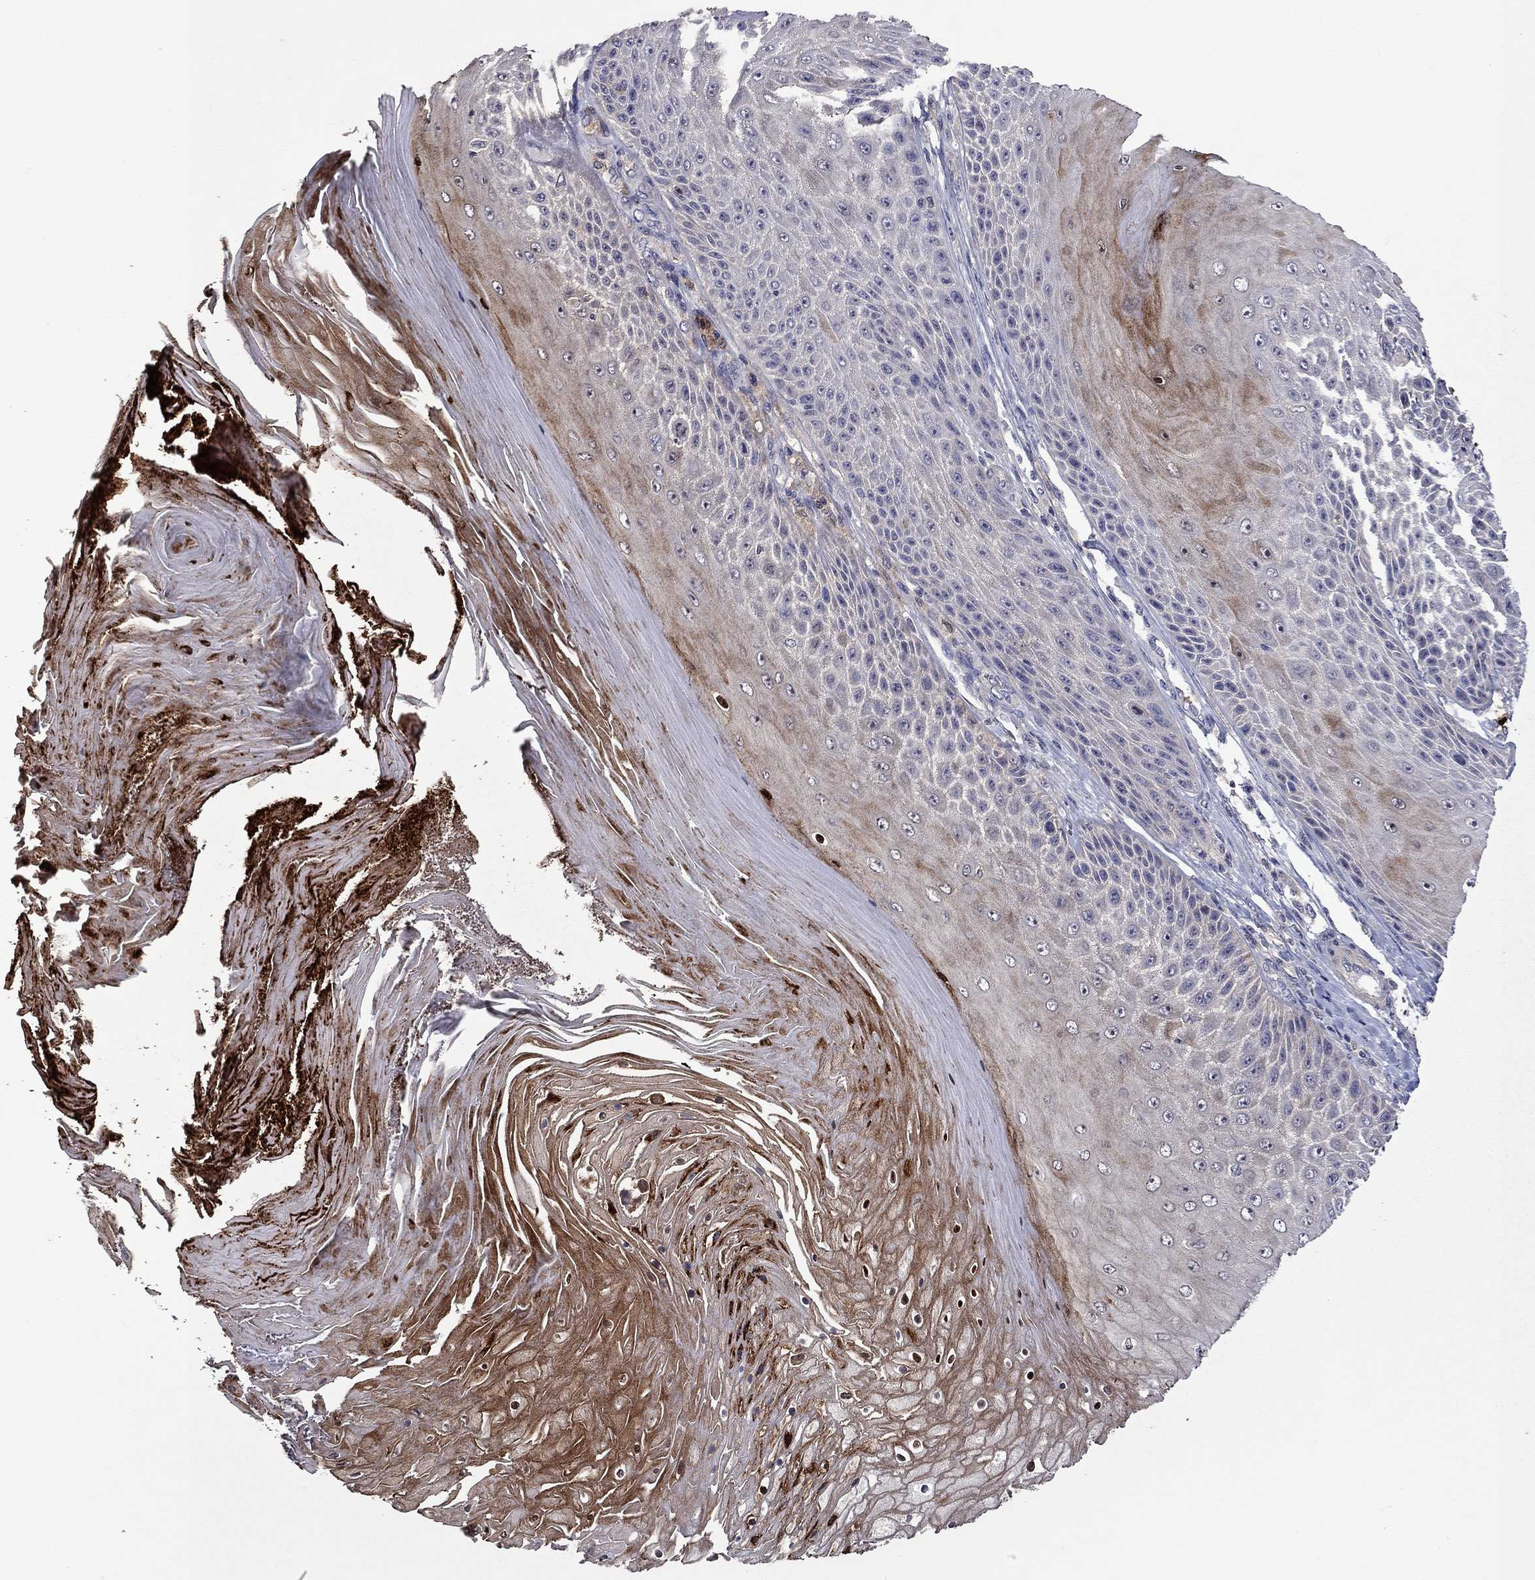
{"staining": {"intensity": "negative", "quantity": "none", "location": "none"}, "tissue": "skin cancer", "cell_type": "Tumor cells", "image_type": "cancer", "snomed": [{"axis": "morphology", "description": "Squamous cell carcinoma, NOS"}, {"axis": "topography", "description": "Skin"}], "caption": "Skin cancer (squamous cell carcinoma) was stained to show a protein in brown. There is no significant staining in tumor cells.", "gene": "SATB1", "patient": {"sex": "male", "age": 62}}